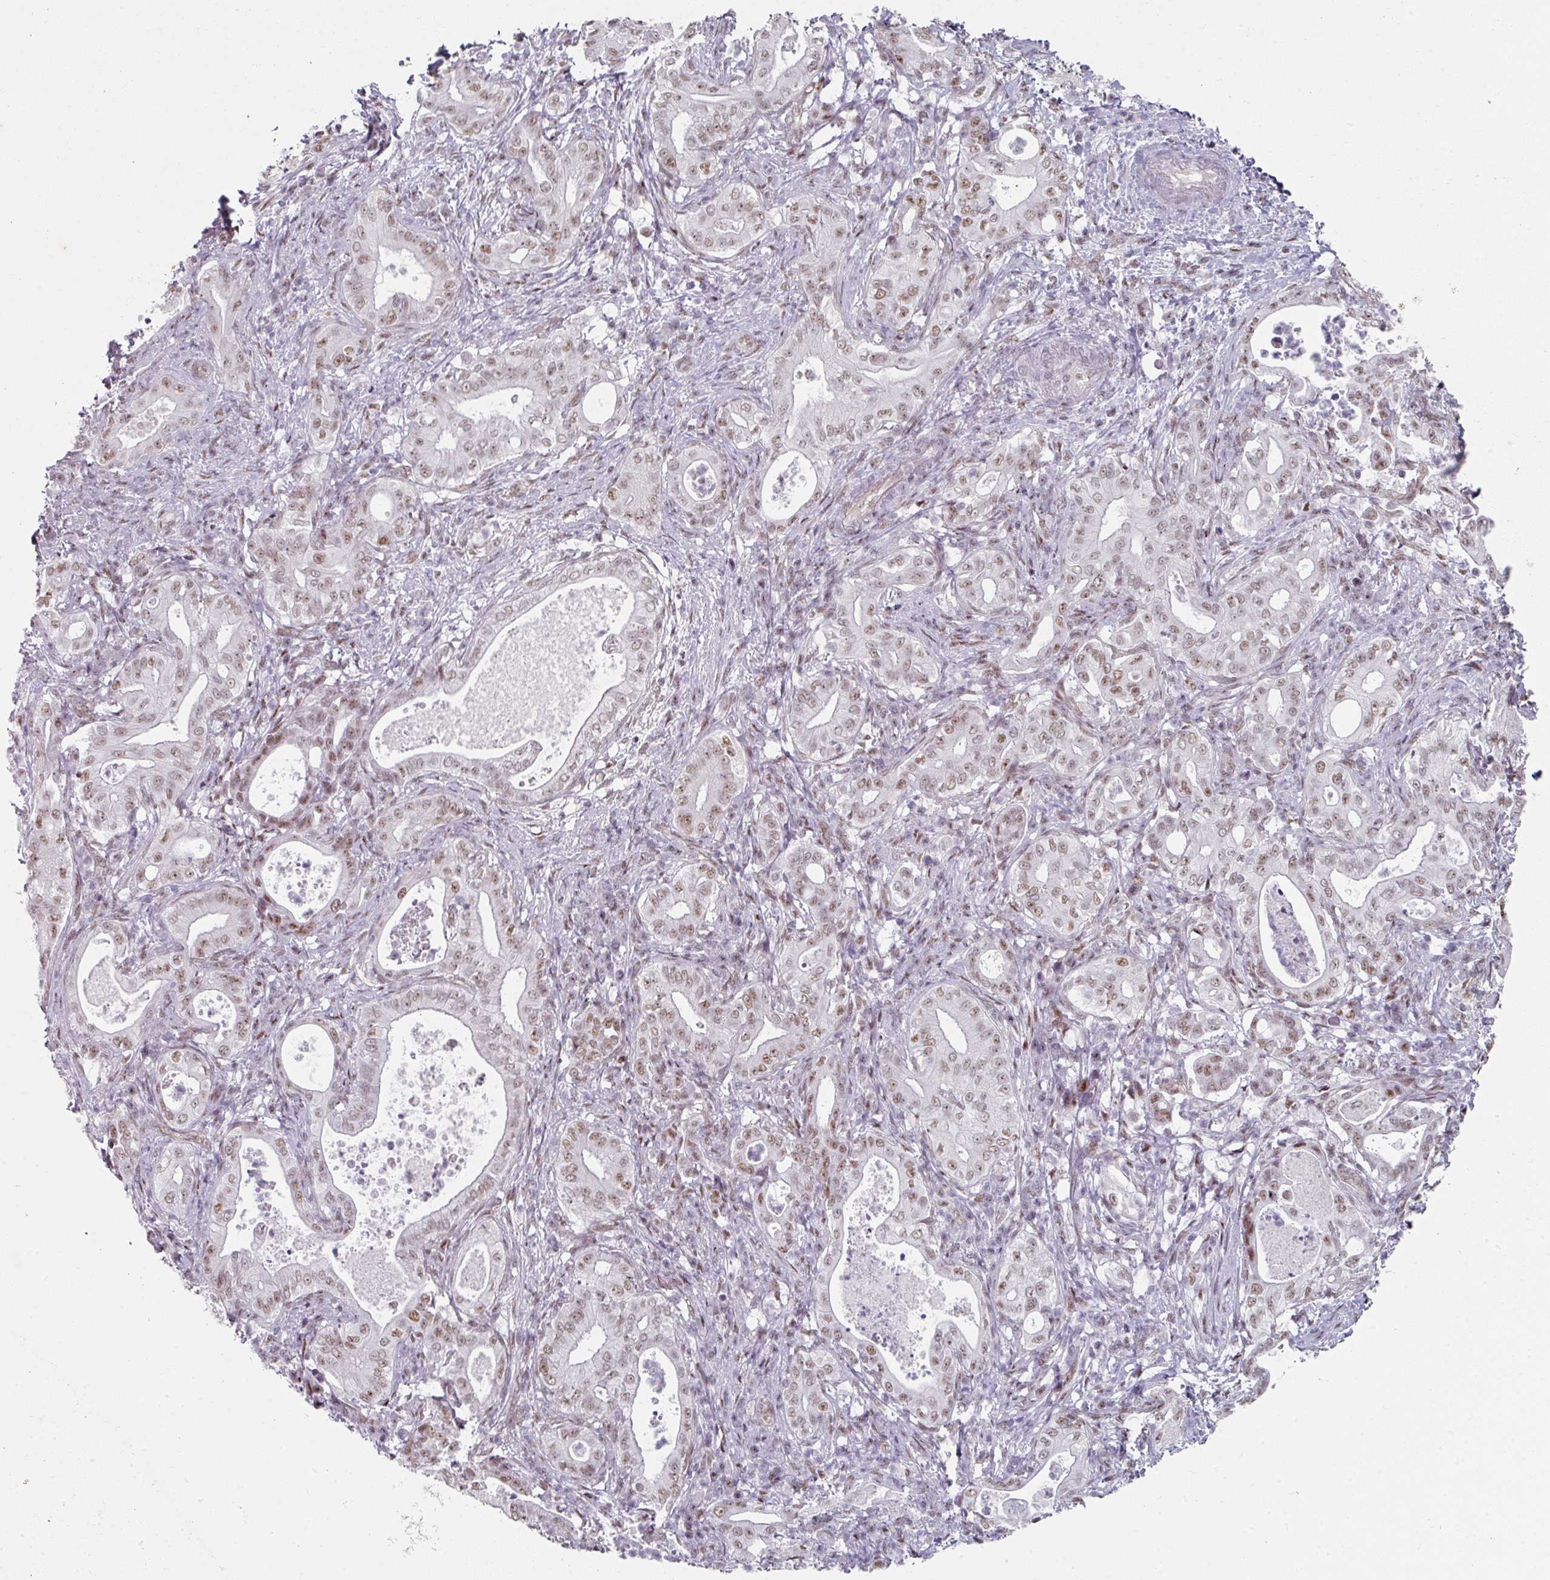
{"staining": {"intensity": "moderate", "quantity": ">75%", "location": "nuclear"}, "tissue": "pancreatic cancer", "cell_type": "Tumor cells", "image_type": "cancer", "snomed": [{"axis": "morphology", "description": "Adenocarcinoma, NOS"}, {"axis": "topography", "description": "Pancreas"}], "caption": "The micrograph reveals a brown stain indicating the presence of a protein in the nuclear of tumor cells in pancreatic adenocarcinoma.", "gene": "SF3B5", "patient": {"sex": "male", "age": 71}}